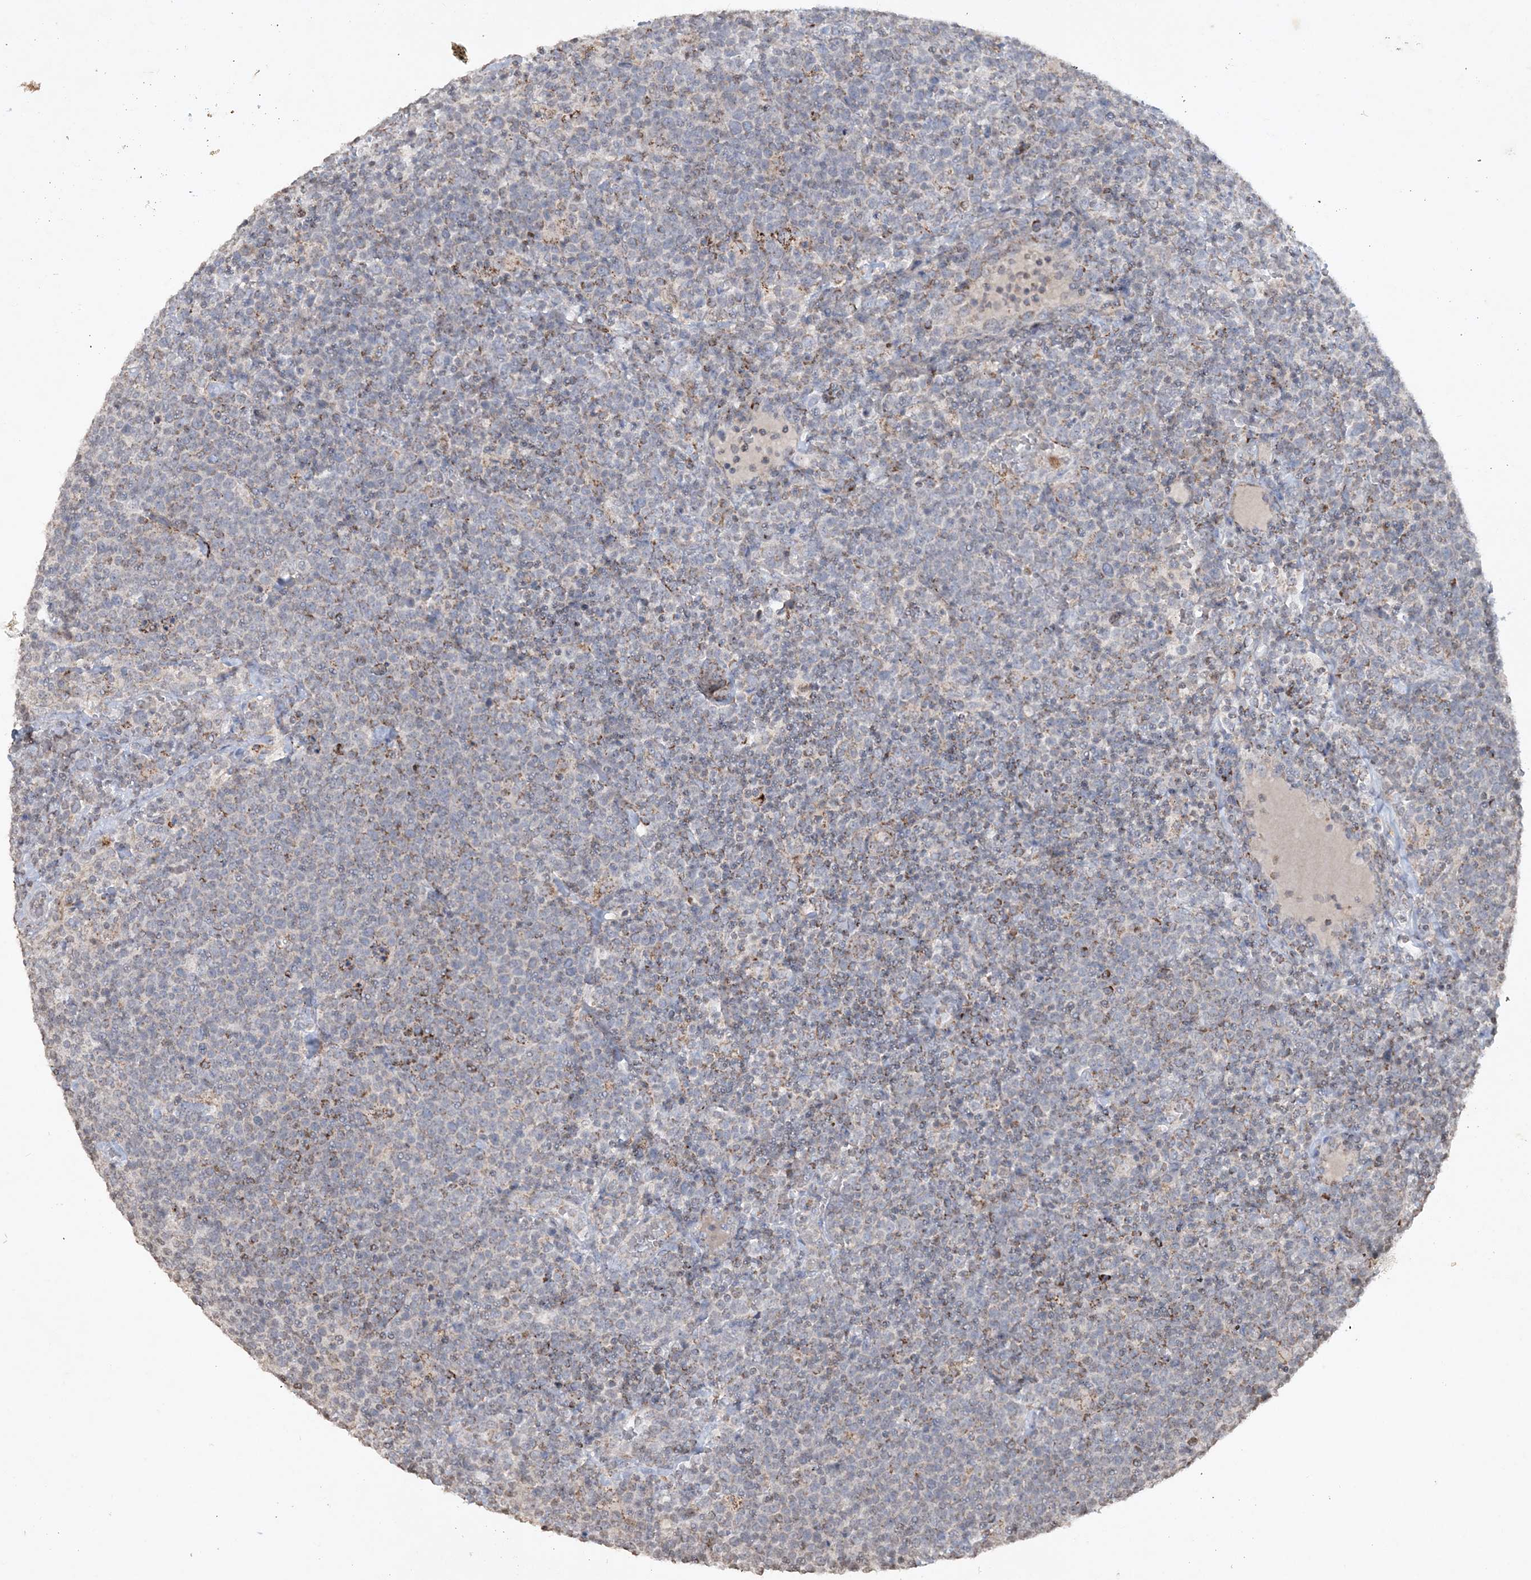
{"staining": {"intensity": "moderate", "quantity": "<25%", "location": "cytoplasmic/membranous"}, "tissue": "lymphoma", "cell_type": "Tumor cells", "image_type": "cancer", "snomed": [{"axis": "morphology", "description": "Malignant lymphoma, non-Hodgkin's type, High grade"}, {"axis": "topography", "description": "Lymph node"}], "caption": "Protein positivity by immunohistochemistry reveals moderate cytoplasmic/membranous expression in about <25% of tumor cells in lymphoma.", "gene": "TTC7A", "patient": {"sex": "male", "age": 61}}